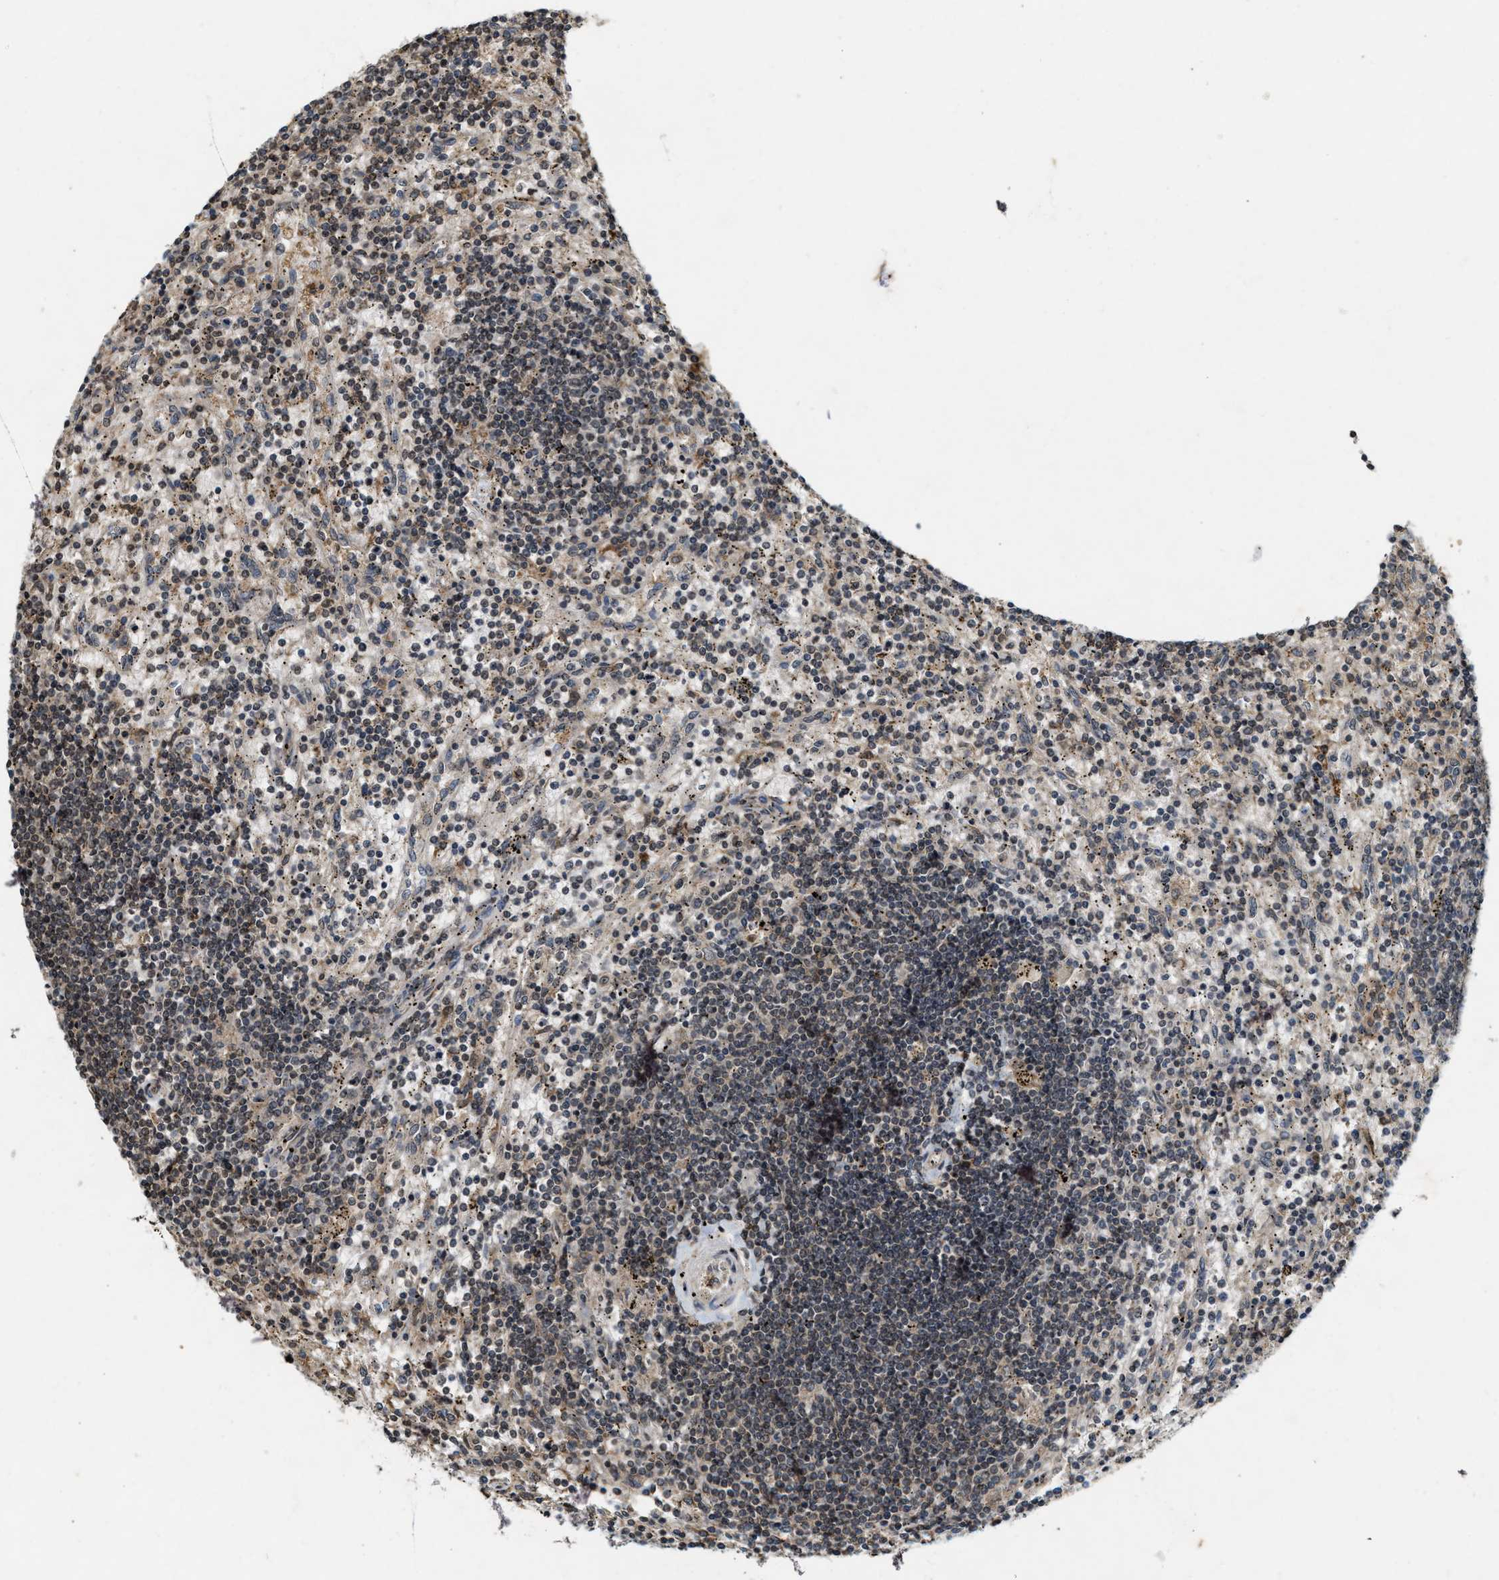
{"staining": {"intensity": "moderate", "quantity": "25%-75%", "location": "nuclear"}, "tissue": "lymphoma", "cell_type": "Tumor cells", "image_type": "cancer", "snomed": [{"axis": "morphology", "description": "Malignant lymphoma, non-Hodgkin's type, Low grade"}, {"axis": "topography", "description": "Spleen"}], "caption": "Tumor cells reveal moderate nuclear expression in about 25%-75% of cells in lymphoma. (IHC, brightfield microscopy, high magnification).", "gene": "KIF21A", "patient": {"sex": "male", "age": 76}}